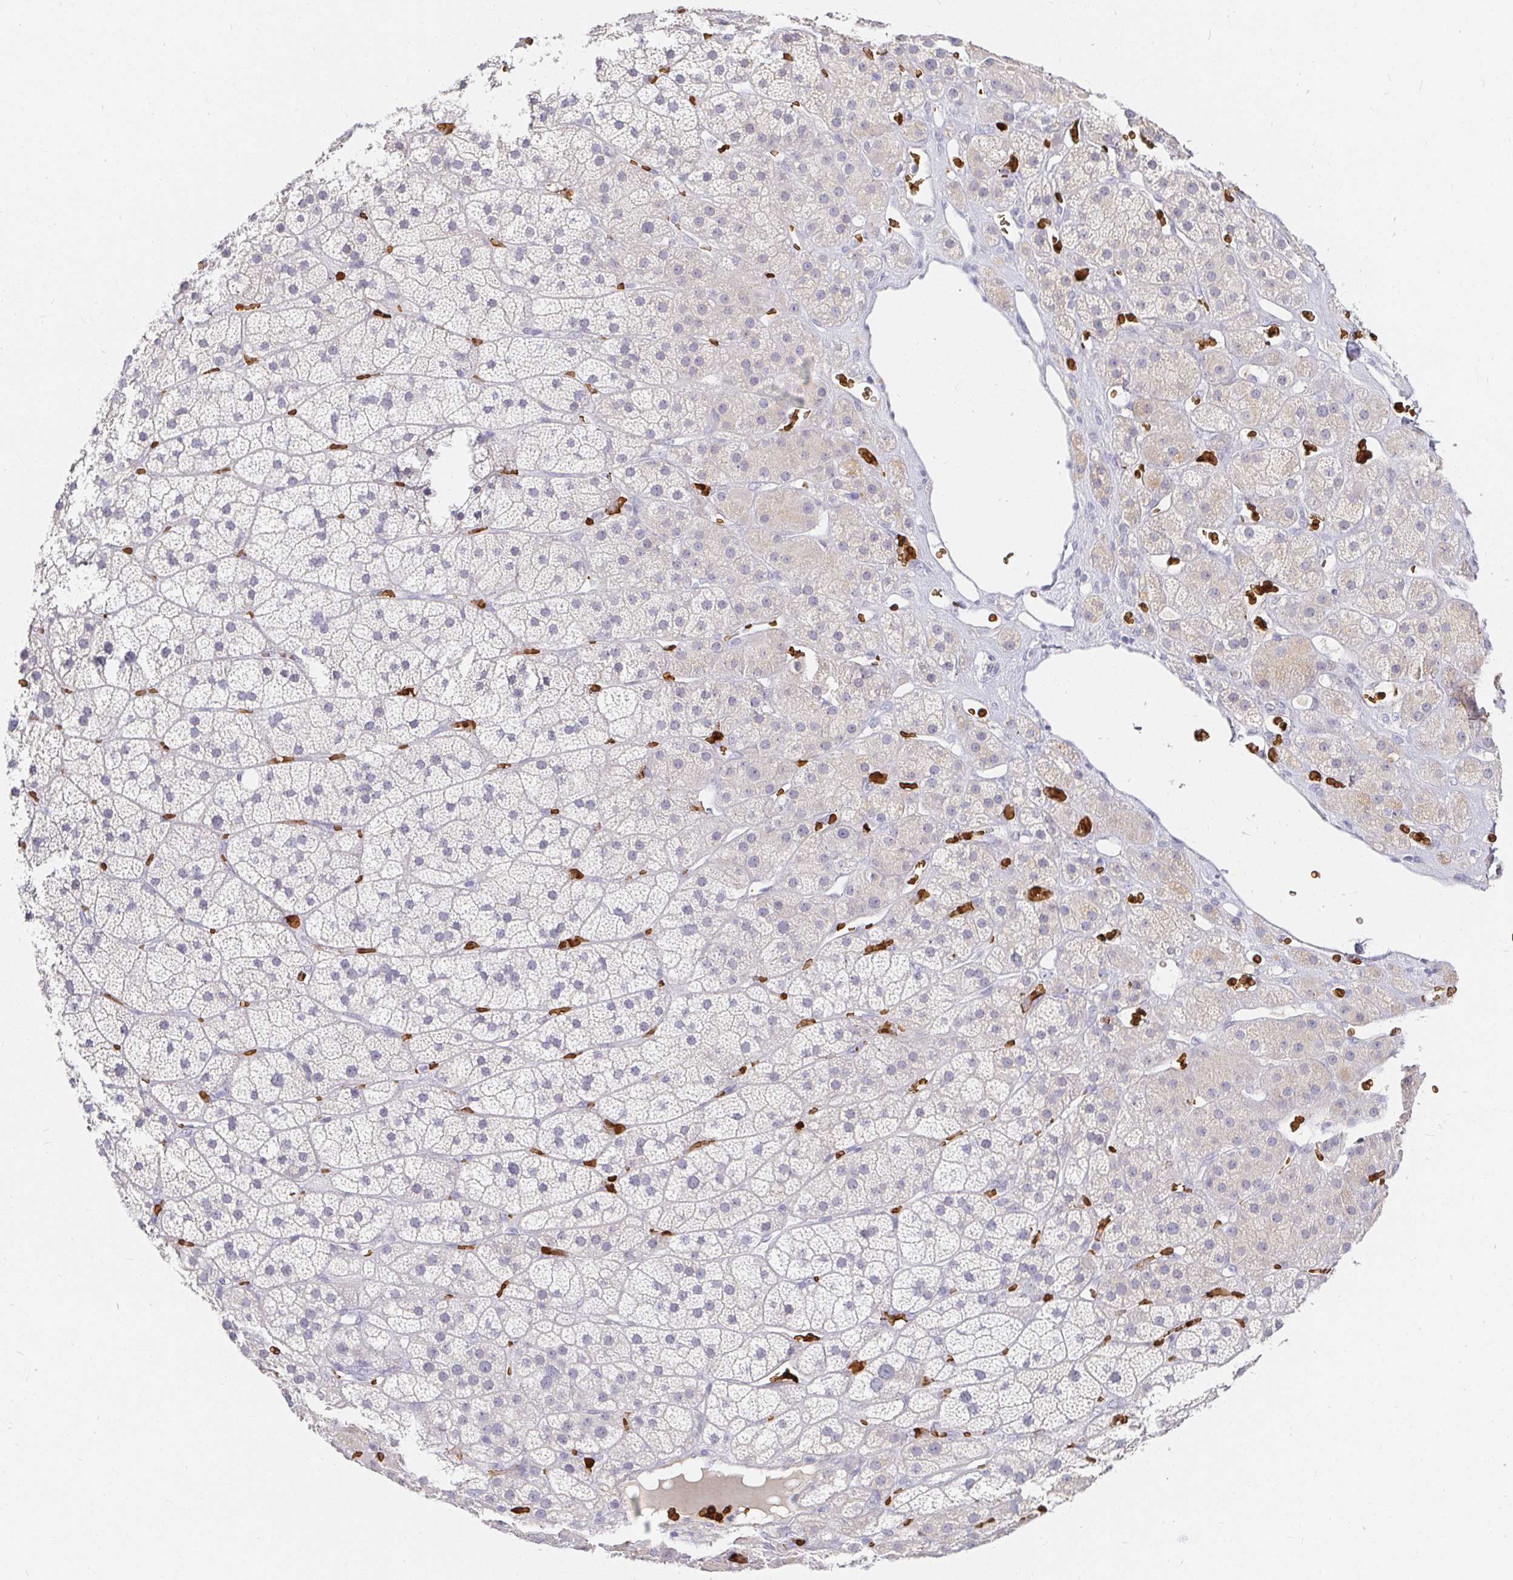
{"staining": {"intensity": "weak", "quantity": "<25%", "location": "cytoplasmic/membranous"}, "tissue": "adrenal gland", "cell_type": "Glandular cells", "image_type": "normal", "snomed": [{"axis": "morphology", "description": "Normal tissue, NOS"}, {"axis": "topography", "description": "Adrenal gland"}], "caption": "Micrograph shows no protein expression in glandular cells of unremarkable adrenal gland. (Brightfield microscopy of DAB immunohistochemistry (IHC) at high magnification).", "gene": "FGF21", "patient": {"sex": "male", "age": 57}}